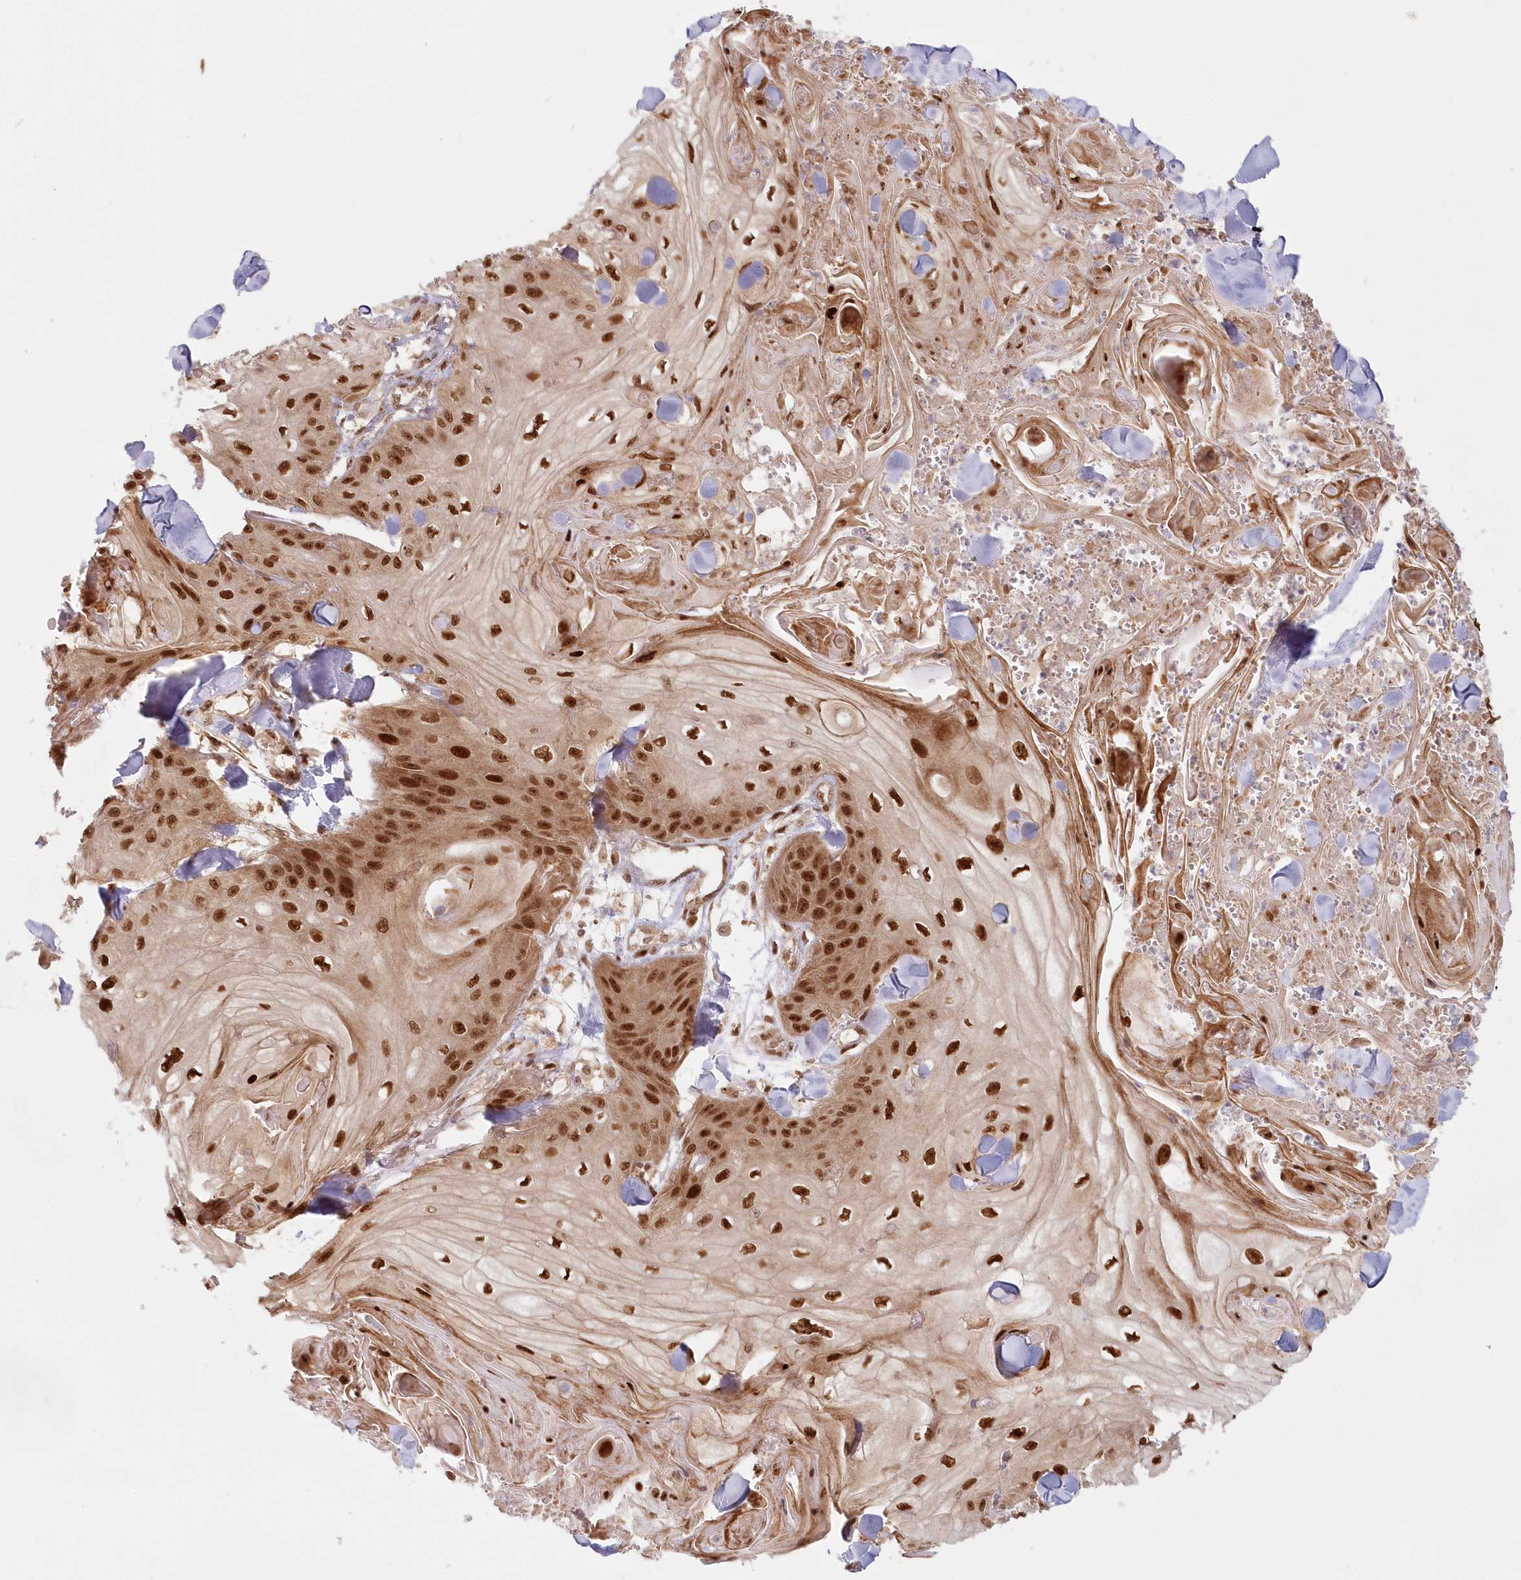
{"staining": {"intensity": "strong", "quantity": ">75%", "location": "cytoplasmic/membranous,nuclear"}, "tissue": "skin cancer", "cell_type": "Tumor cells", "image_type": "cancer", "snomed": [{"axis": "morphology", "description": "Squamous cell carcinoma, NOS"}, {"axis": "topography", "description": "Skin"}], "caption": "DAB immunohistochemical staining of squamous cell carcinoma (skin) reveals strong cytoplasmic/membranous and nuclear protein expression in approximately >75% of tumor cells.", "gene": "TOGARAM2", "patient": {"sex": "male", "age": 74}}